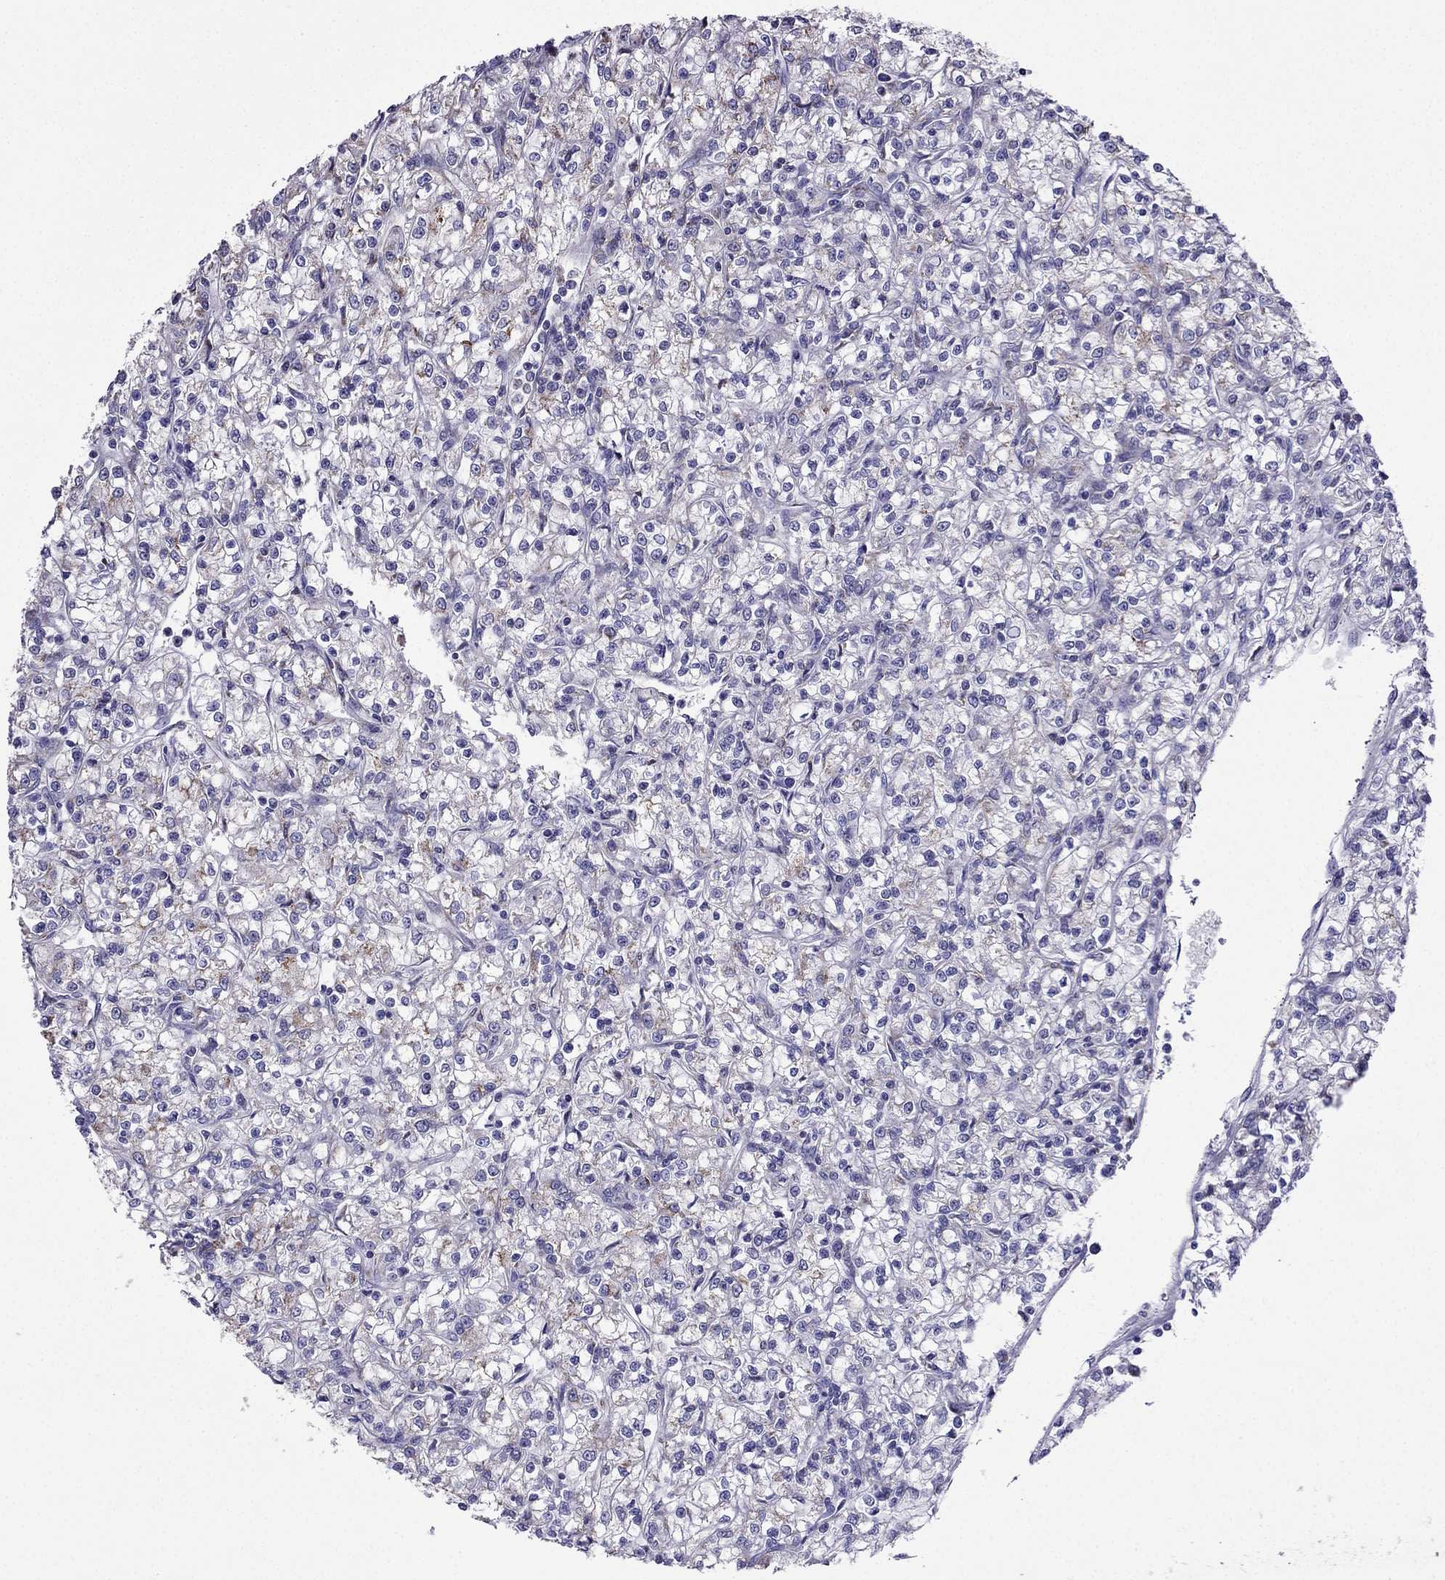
{"staining": {"intensity": "moderate", "quantity": "<25%", "location": "cytoplasmic/membranous"}, "tissue": "renal cancer", "cell_type": "Tumor cells", "image_type": "cancer", "snomed": [{"axis": "morphology", "description": "Adenocarcinoma, NOS"}, {"axis": "topography", "description": "Kidney"}], "caption": "Approximately <25% of tumor cells in human adenocarcinoma (renal) reveal moderate cytoplasmic/membranous protein expression as visualized by brown immunohistochemical staining.", "gene": "DSC1", "patient": {"sex": "female", "age": 59}}